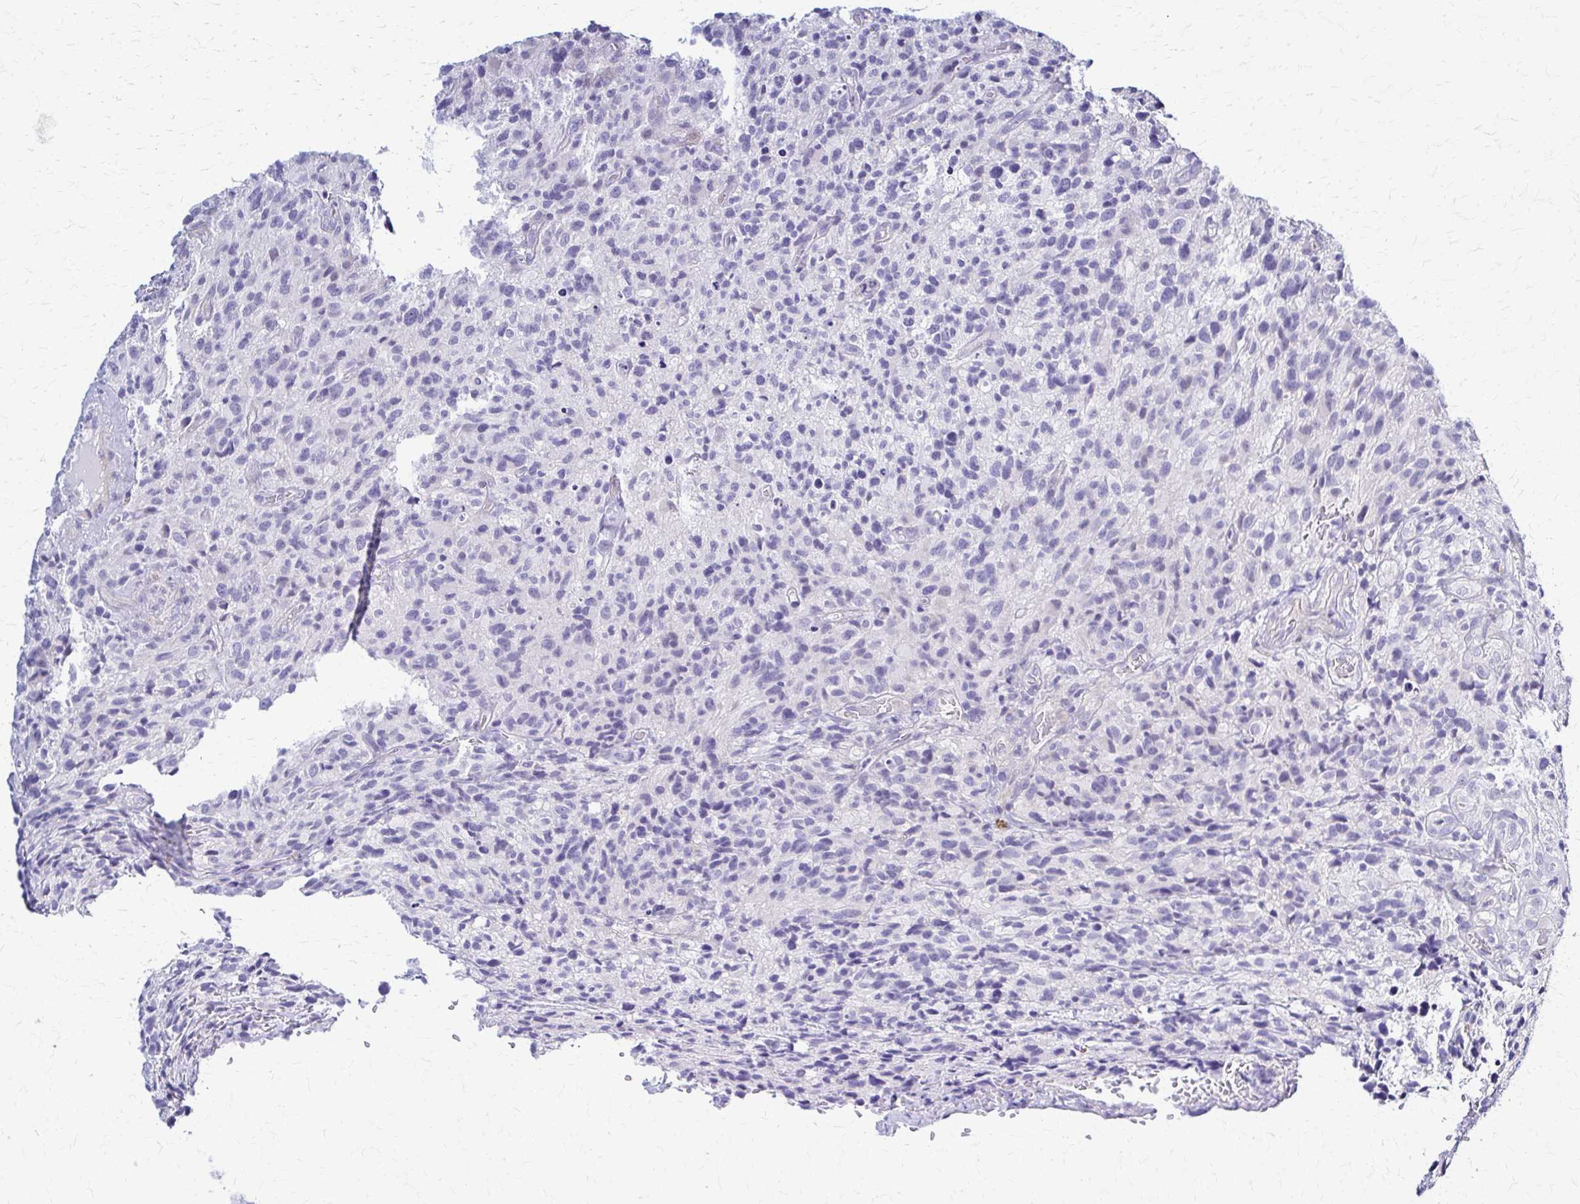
{"staining": {"intensity": "negative", "quantity": "none", "location": "none"}, "tissue": "glioma", "cell_type": "Tumor cells", "image_type": "cancer", "snomed": [{"axis": "morphology", "description": "Glioma, malignant, High grade"}, {"axis": "topography", "description": "Brain"}], "caption": "Tumor cells show no significant expression in high-grade glioma (malignant).", "gene": "RHOBTB2", "patient": {"sex": "male", "age": 76}}